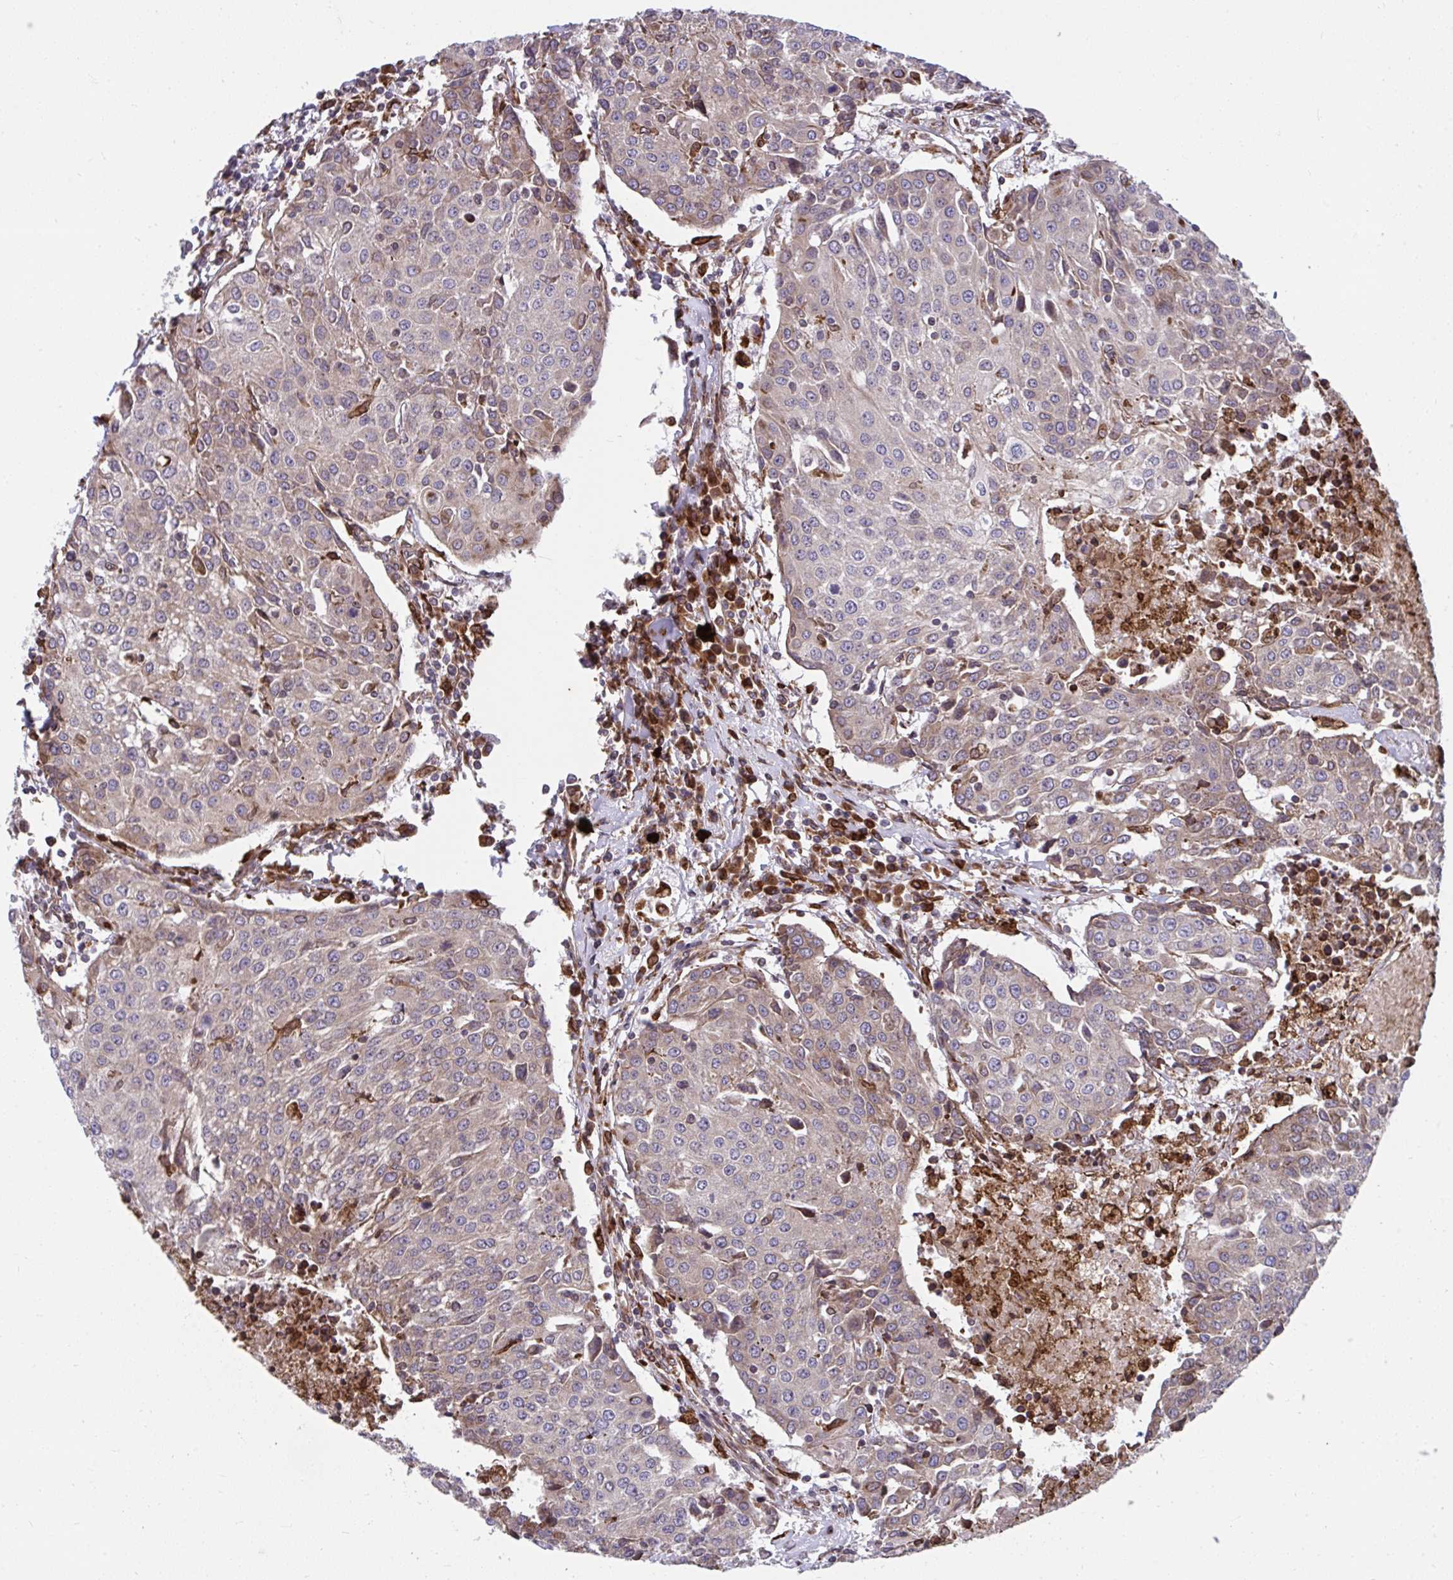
{"staining": {"intensity": "negative", "quantity": "none", "location": "none"}, "tissue": "urothelial cancer", "cell_type": "Tumor cells", "image_type": "cancer", "snomed": [{"axis": "morphology", "description": "Urothelial carcinoma, High grade"}, {"axis": "topography", "description": "Urinary bladder"}], "caption": "Protein analysis of urothelial cancer shows no significant staining in tumor cells.", "gene": "STIM2", "patient": {"sex": "female", "age": 85}}